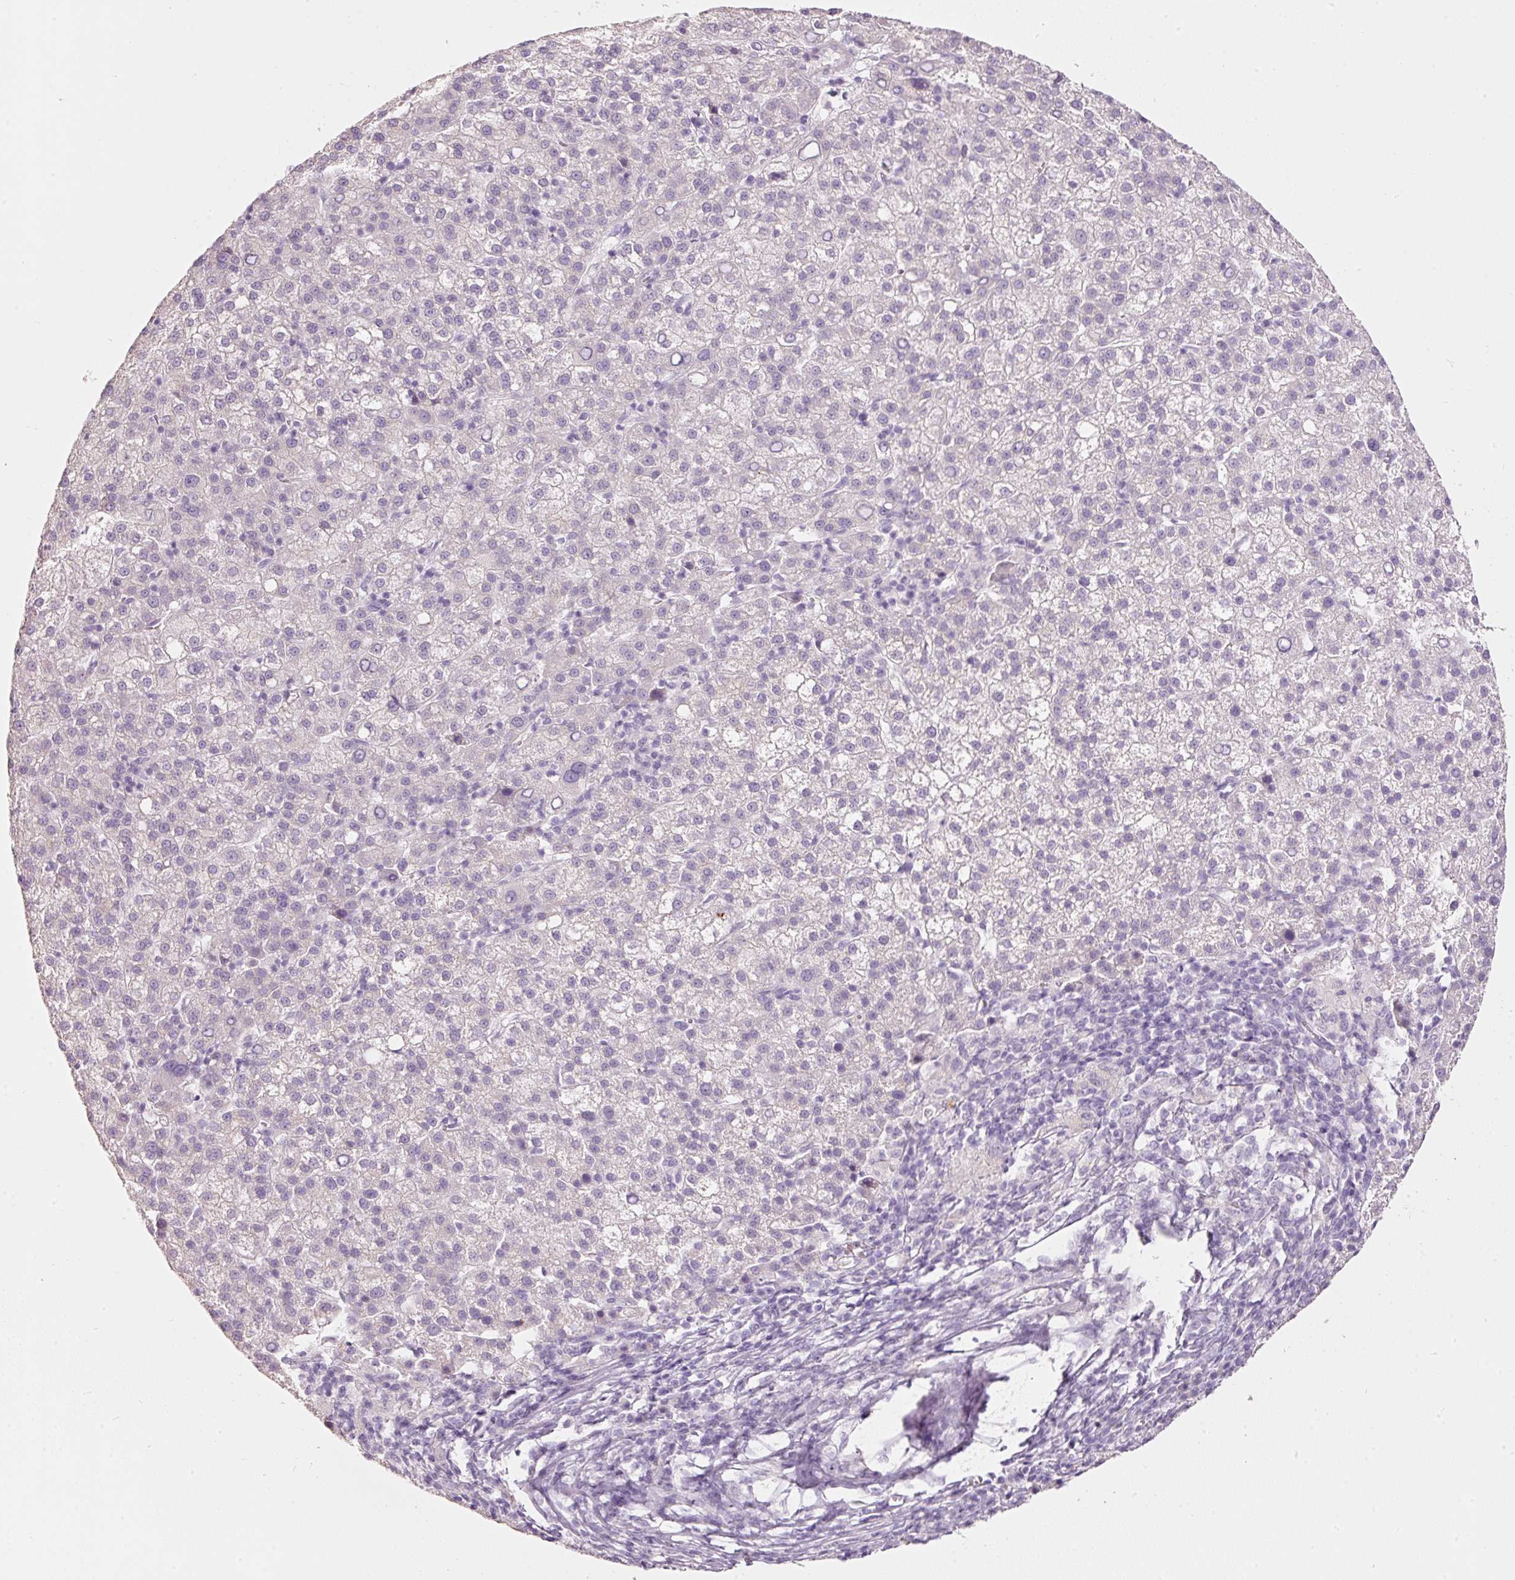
{"staining": {"intensity": "negative", "quantity": "none", "location": "none"}, "tissue": "liver cancer", "cell_type": "Tumor cells", "image_type": "cancer", "snomed": [{"axis": "morphology", "description": "Carcinoma, Hepatocellular, NOS"}, {"axis": "topography", "description": "Liver"}], "caption": "Immunohistochemical staining of human liver cancer reveals no significant expression in tumor cells. The staining was performed using DAB to visualize the protein expression in brown, while the nuclei were stained in blue with hematoxylin (Magnification: 20x).", "gene": "PDXDC1", "patient": {"sex": "female", "age": 58}}